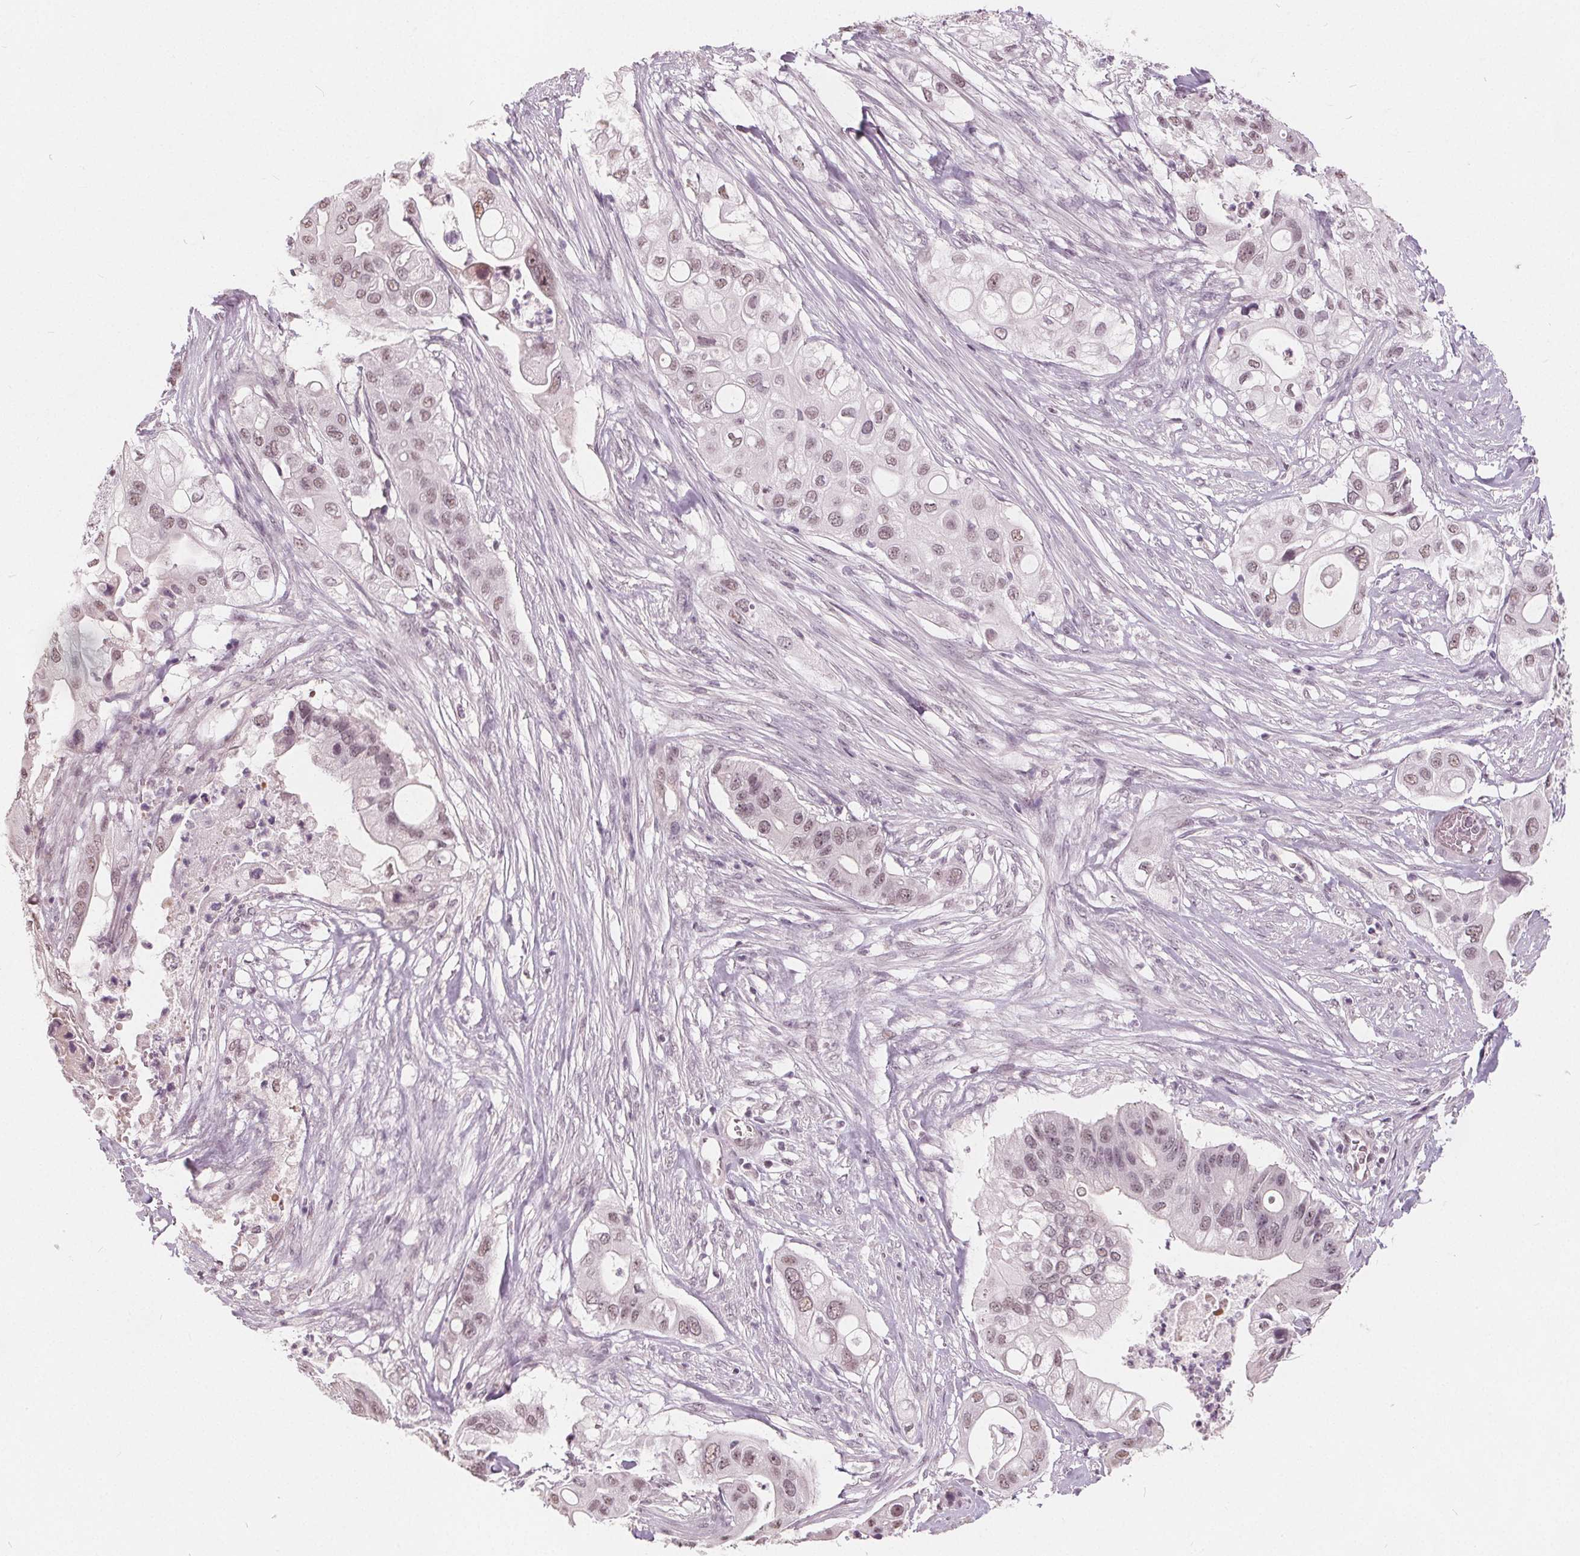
{"staining": {"intensity": "moderate", "quantity": "25%-75%", "location": "nuclear"}, "tissue": "pancreatic cancer", "cell_type": "Tumor cells", "image_type": "cancer", "snomed": [{"axis": "morphology", "description": "Adenocarcinoma, NOS"}, {"axis": "topography", "description": "Pancreas"}], "caption": "IHC (DAB (3,3'-diaminobenzidine)) staining of adenocarcinoma (pancreatic) demonstrates moderate nuclear protein positivity in about 25%-75% of tumor cells.", "gene": "NUP210L", "patient": {"sex": "female", "age": 72}}